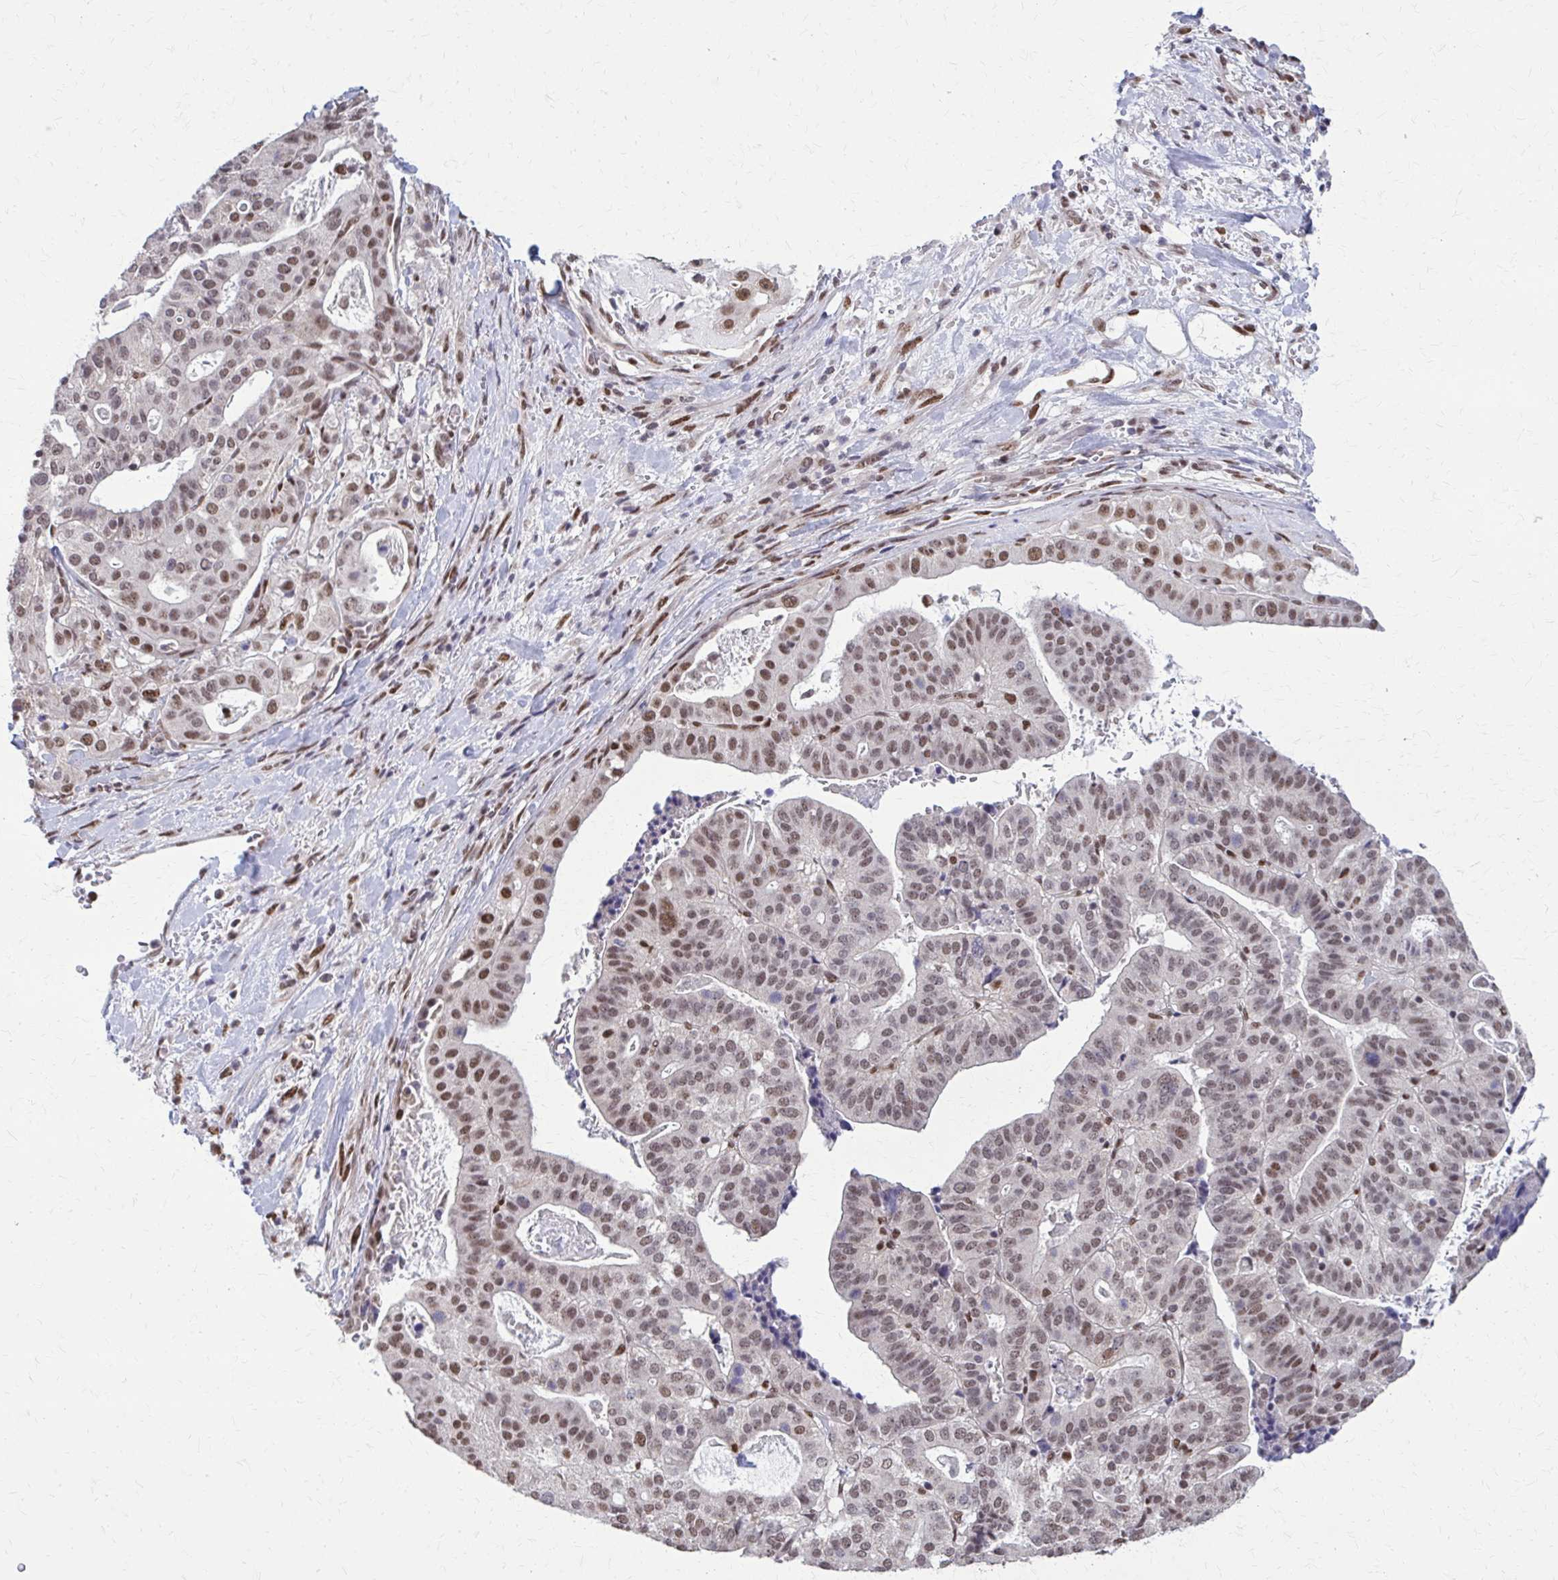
{"staining": {"intensity": "moderate", "quantity": "<25%", "location": "nuclear"}, "tissue": "stomach cancer", "cell_type": "Tumor cells", "image_type": "cancer", "snomed": [{"axis": "morphology", "description": "Adenocarcinoma, NOS"}, {"axis": "topography", "description": "Stomach"}], "caption": "Immunohistochemical staining of human stomach cancer demonstrates low levels of moderate nuclear positivity in about <25% of tumor cells.", "gene": "TTF1", "patient": {"sex": "male", "age": 48}}